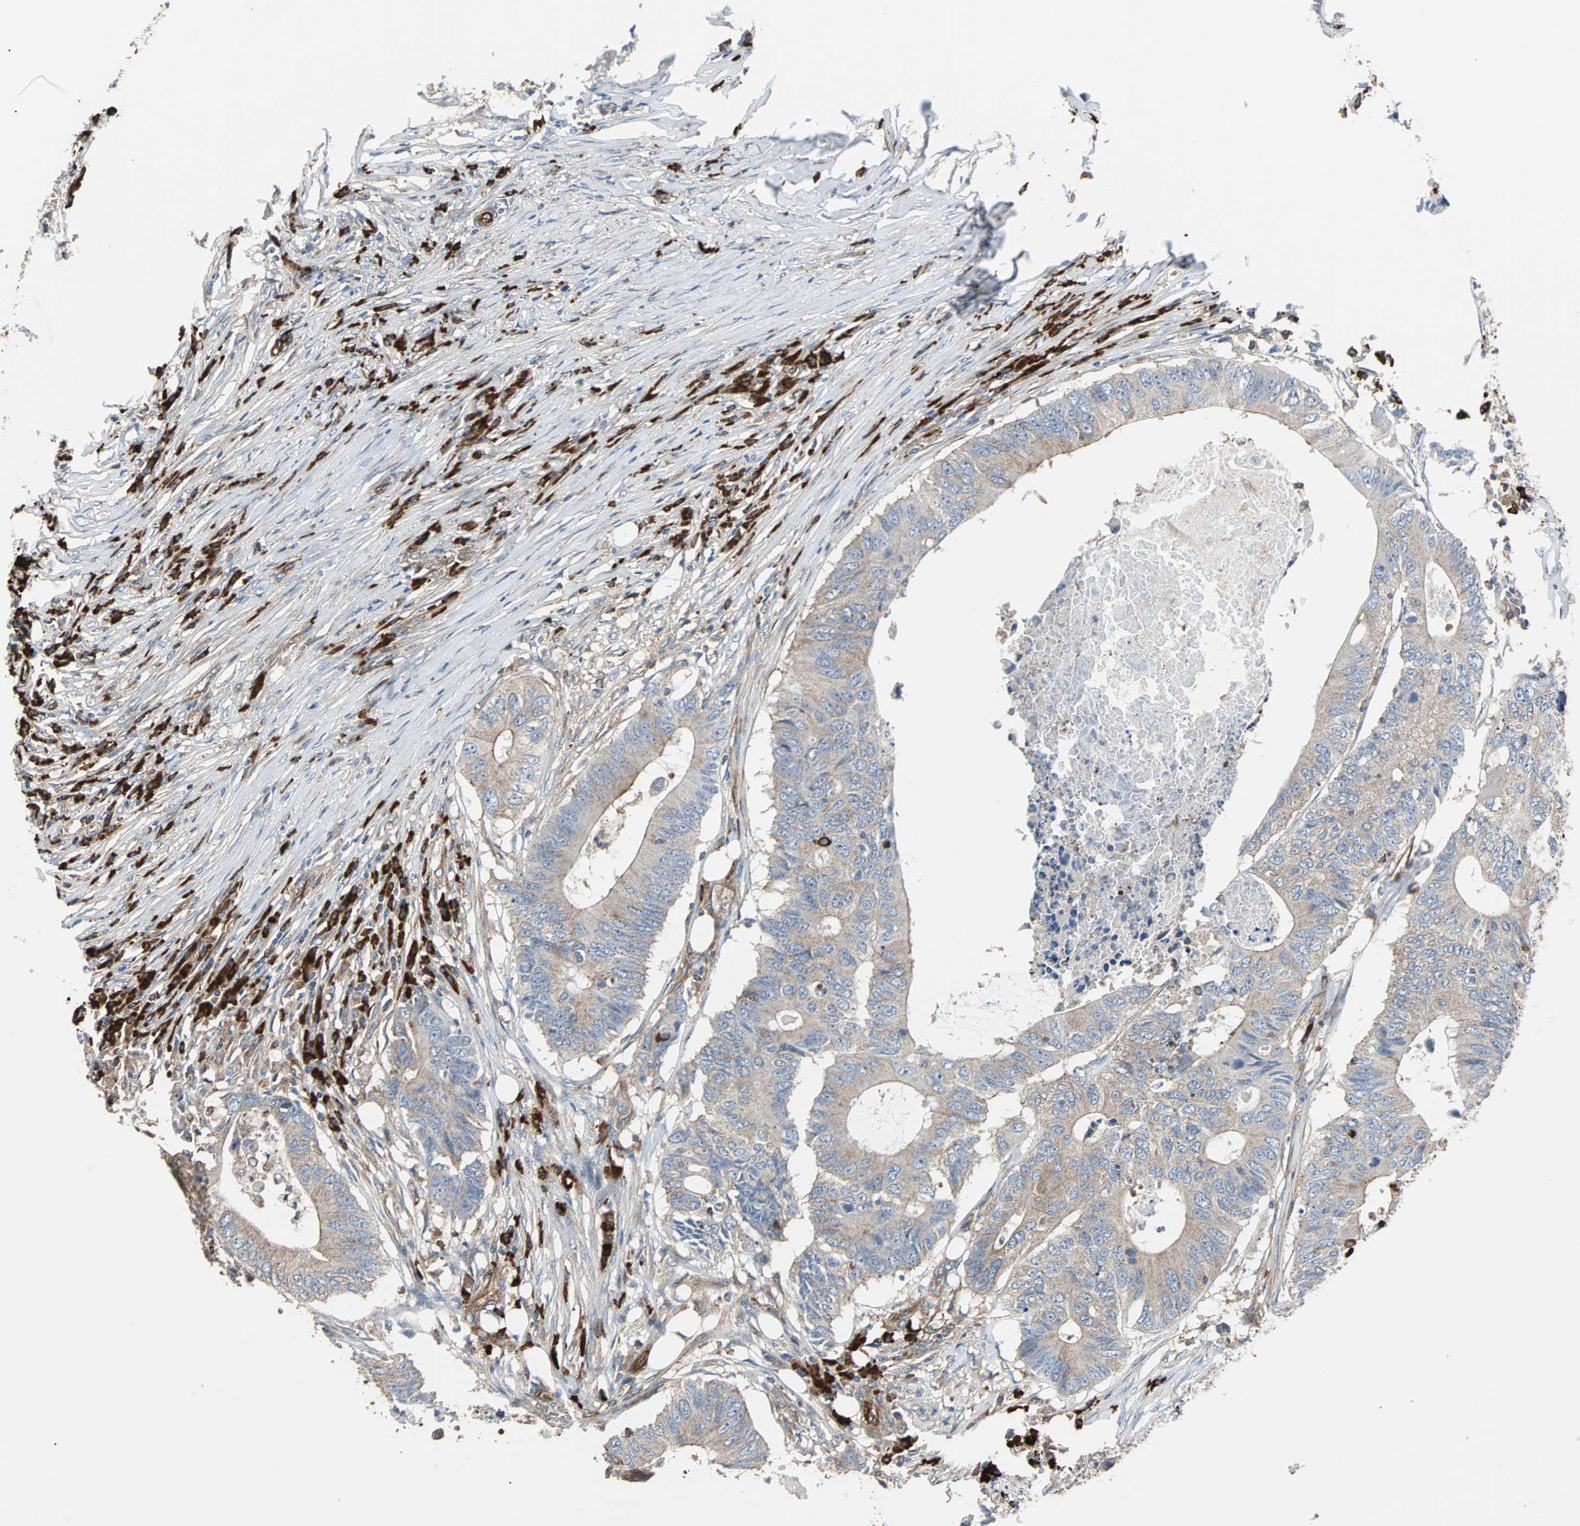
{"staining": {"intensity": "weak", "quantity": ">75%", "location": "cytoplasmic/membranous"}, "tissue": "colorectal cancer", "cell_type": "Tumor cells", "image_type": "cancer", "snomed": [{"axis": "morphology", "description": "Adenocarcinoma, NOS"}, {"axis": "topography", "description": "Colon"}], "caption": "The histopathology image demonstrates immunohistochemical staining of adenocarcinoma (colorectal). There is weak cytoplasmic/membranous expression is seen in about >75% of tumor cells. (DAB = brown stain, brightfield microscopy at high magnification).", "gene": "PLCG2", "patient": {"sex": "male", "age": 71}}